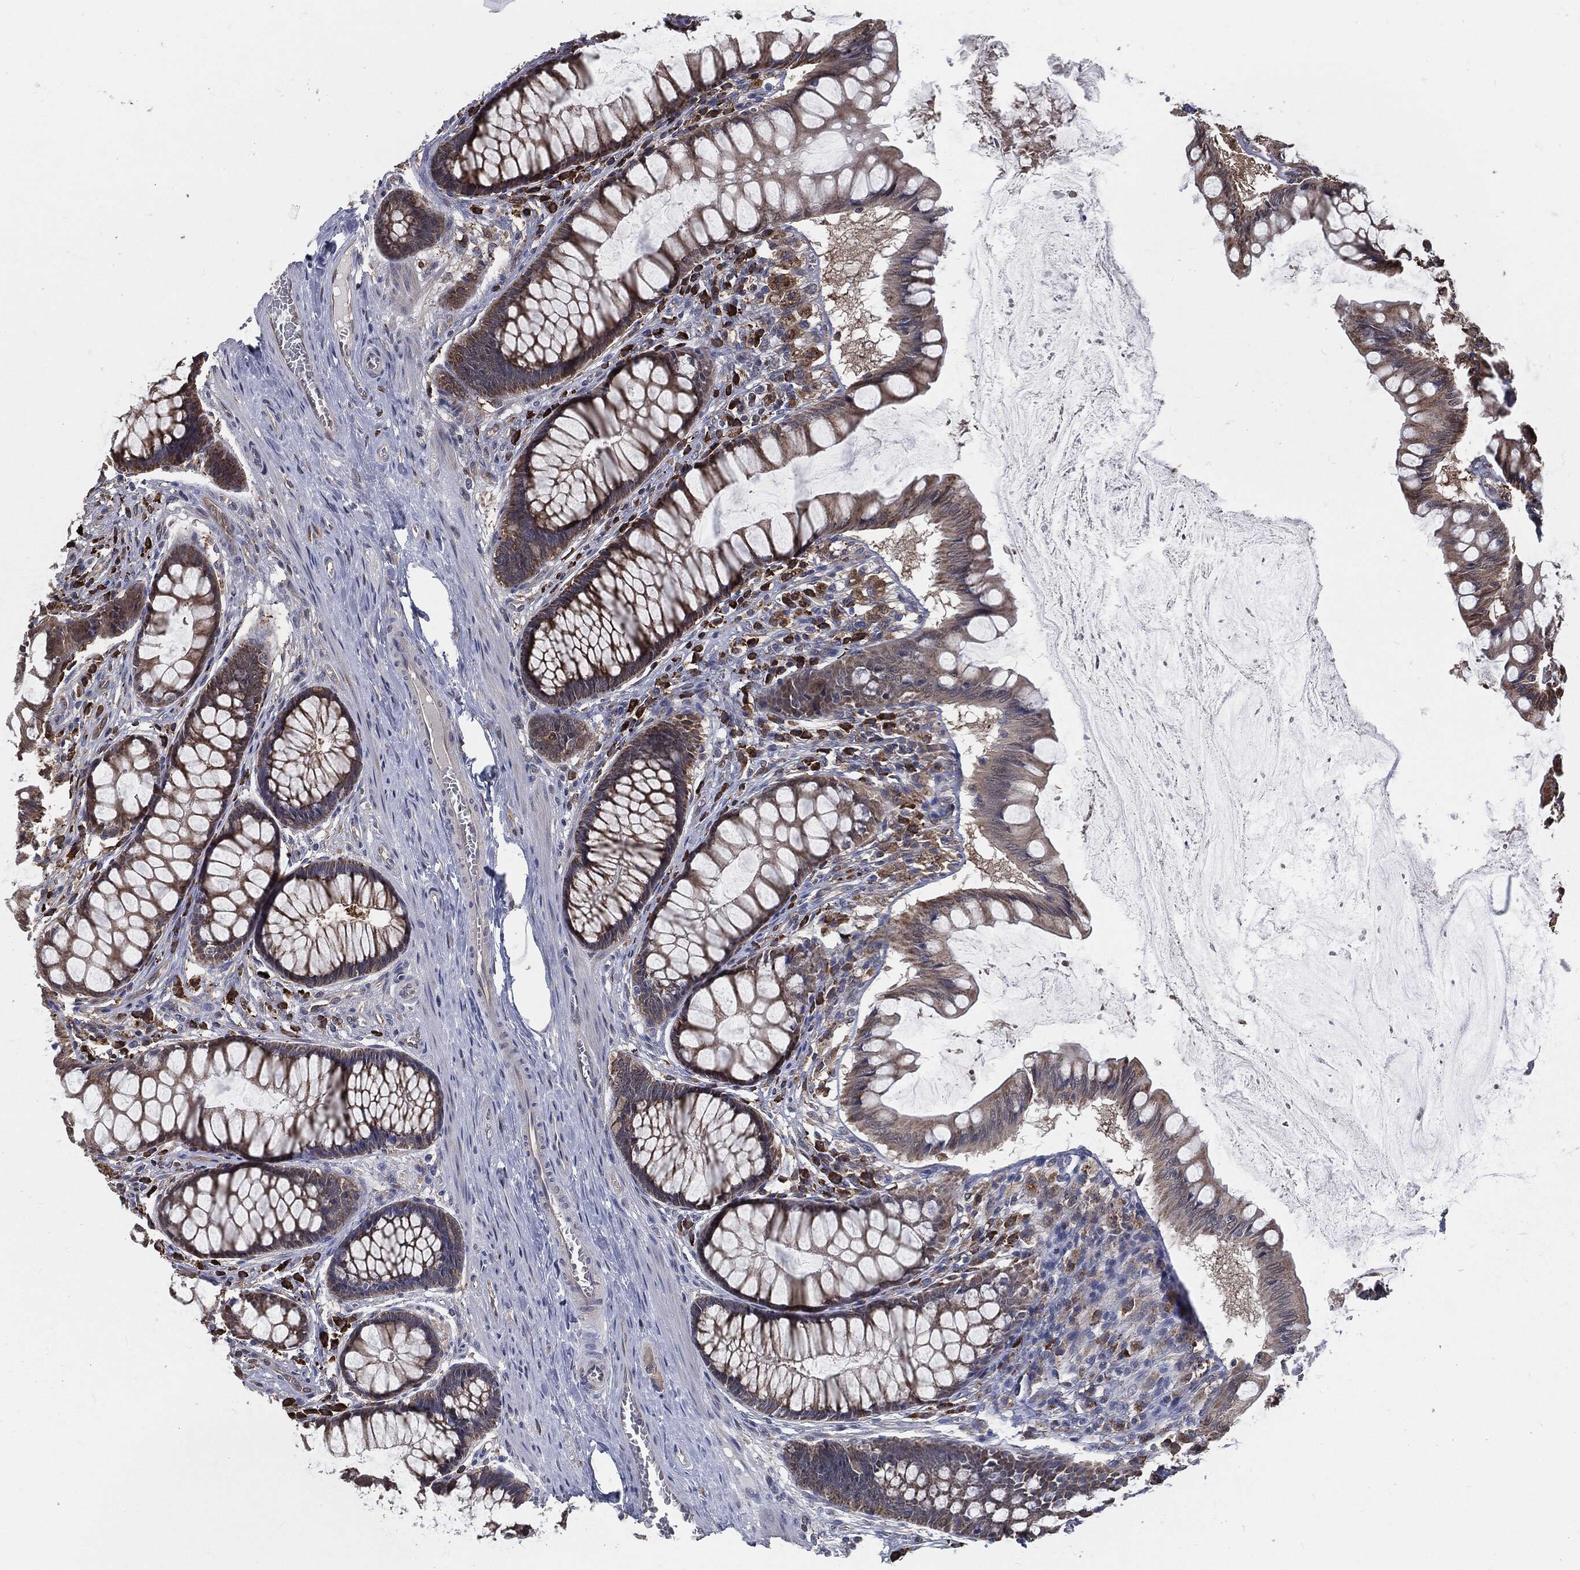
{"staining": {"intensity": "negative", "quantity": "none", "location": "none"}, "tissue": "colon", "cell_type": "Endothelial cells", "image_type": "normal", "snomed": [{"axis": "morphology", "description": "Normal tissue, NOS"}, {"axis": "topography", "description": "Colon"}], "caption": "Immunohistochemical staining of benign colon demonstrates no significant staining in endothelial cells. (DAB IHC, high magnification).", "gene": "PRDX4", "patient": {"sex": "female", "age": 65}}